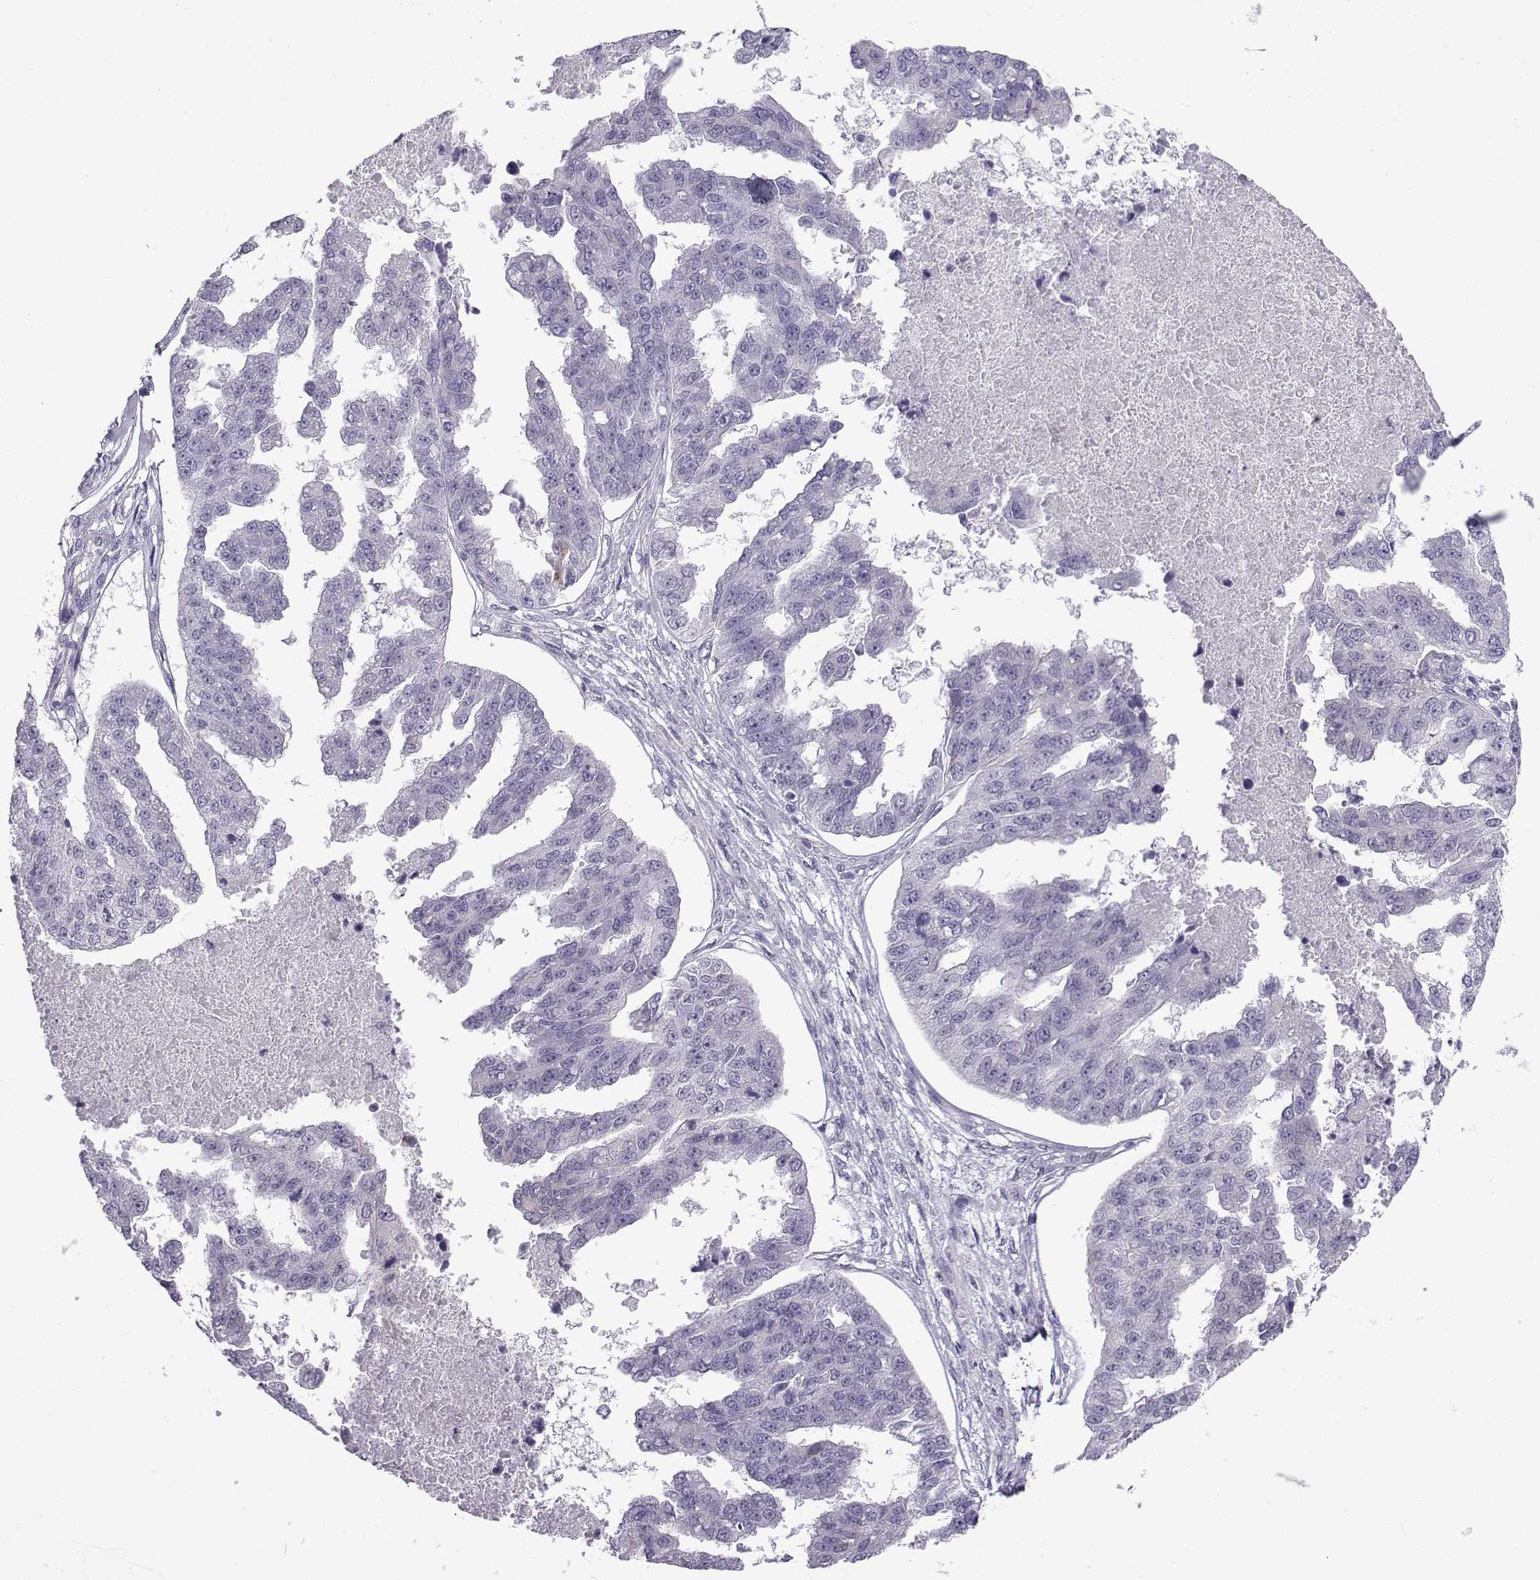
{"staining": {"intensity": "negative", "quantity": "none", "location": "none"}, "tissue": "ovarian cancer", "cell_type": "Tumor cells", "image_type": "cancer", "snomed": [{"axis": "morphology", "description": "Cystadenocarcinoma, serous, NOS"}, {"axis": "topography", "description": "Ovary"}], "caption": "This photomicrograph is of ovarian cancer (serous cystadenocarcinoma) stained with immunohistochemistry to label a protein in brown with the nuclei are counter-stained blue. There is no positivity in tumor cells.", "gene": "CFAP53", "patient": {"sex": "female", "age": 58}}